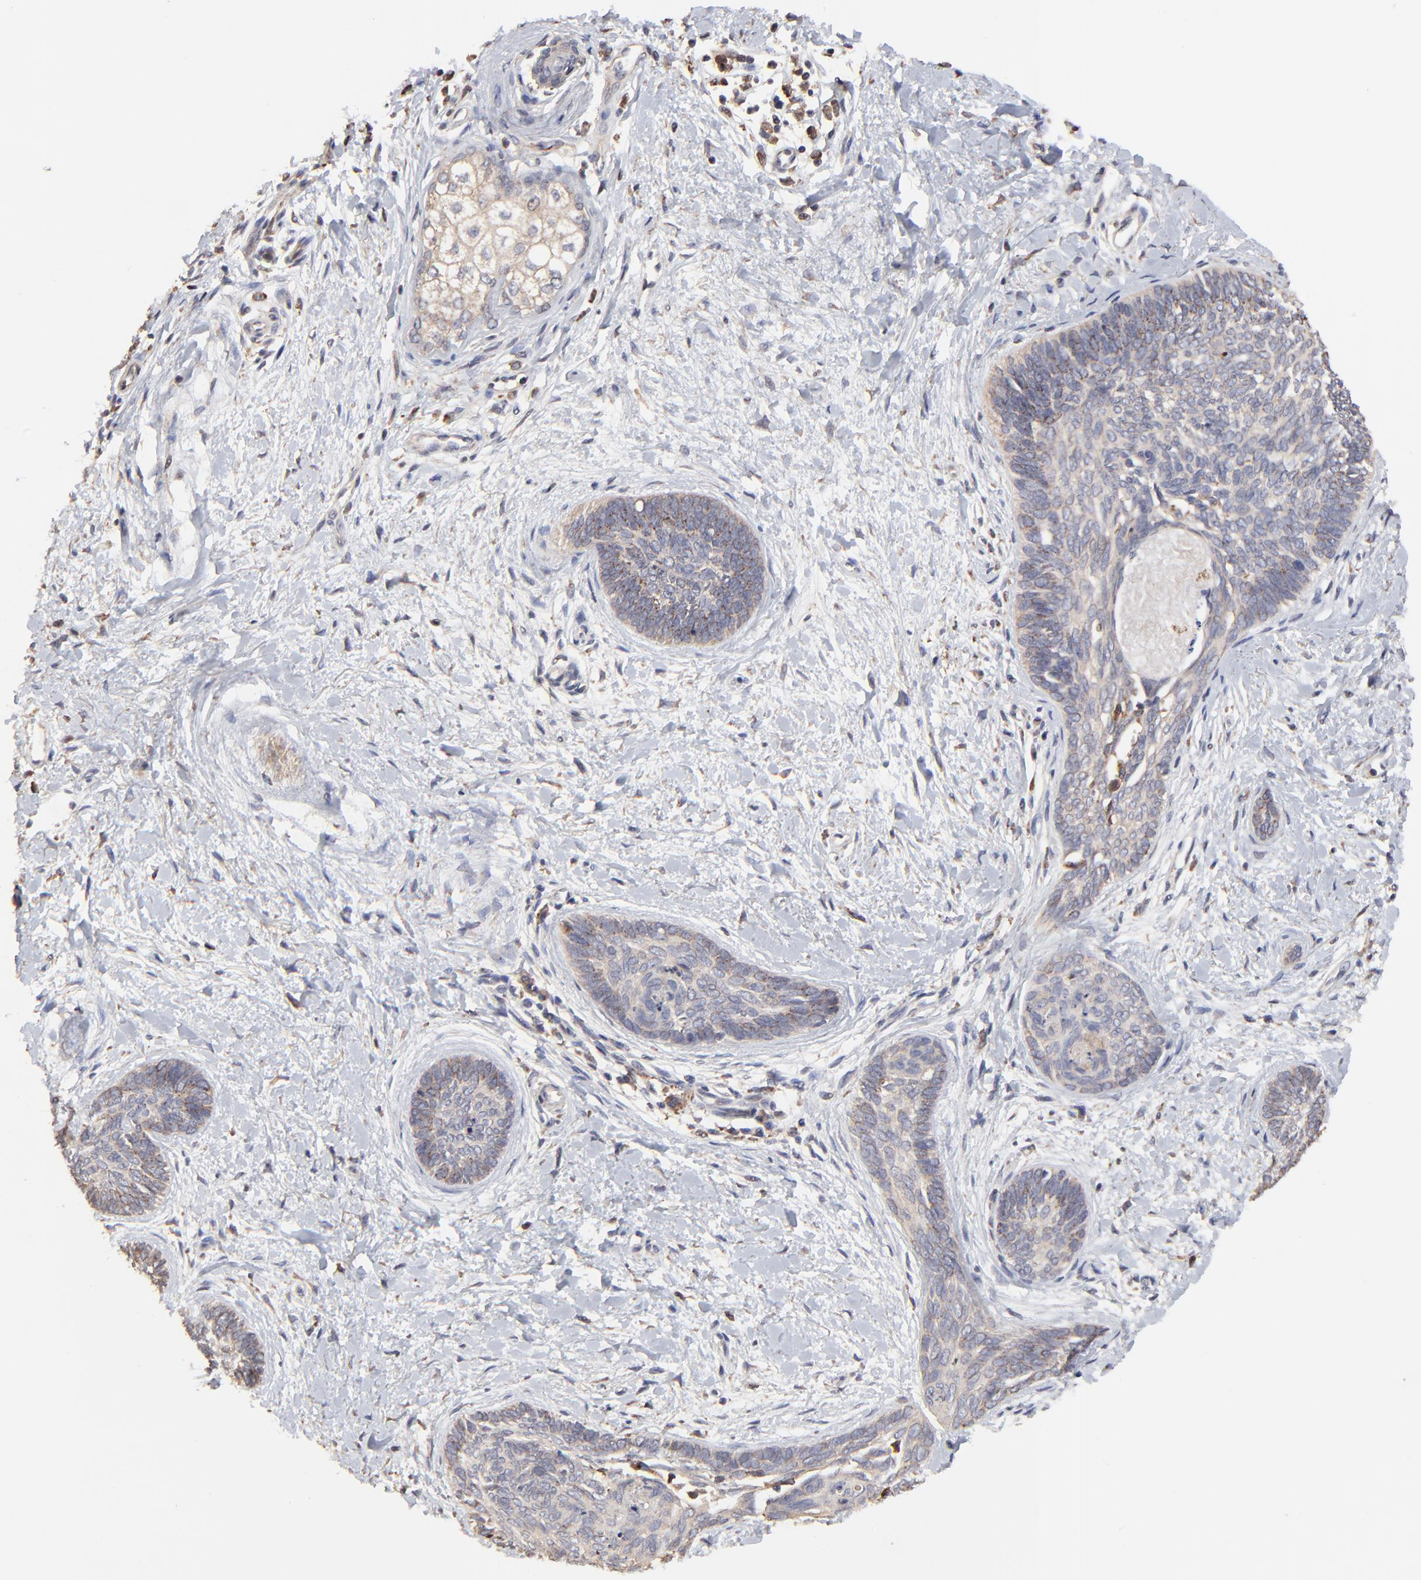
{"staining": {"intensity": "weak", "quantity": "<25%", "location": "cytoplasmic/membranous"}, "tissue": "skin cancer", "cell_type": "Tumor cells", "image_type": "cancer", "snomed": [{"axis": "morphology", "description": "Basal cell carcinoma"}, {"axis": "topography", "description": "Skin"}], "caption": "High magnification brightfield microscopy of skin basal cell carcinoma stained with DAB (brown) and counterstained with hematoxylin (blue): tumor cells show no significant staining. (Brightfield microscopy of DAB immunohistochemistry (IHC) at high magnification).", "gene": "ELP2", "patient": {"sex": "female", "age": 81}}